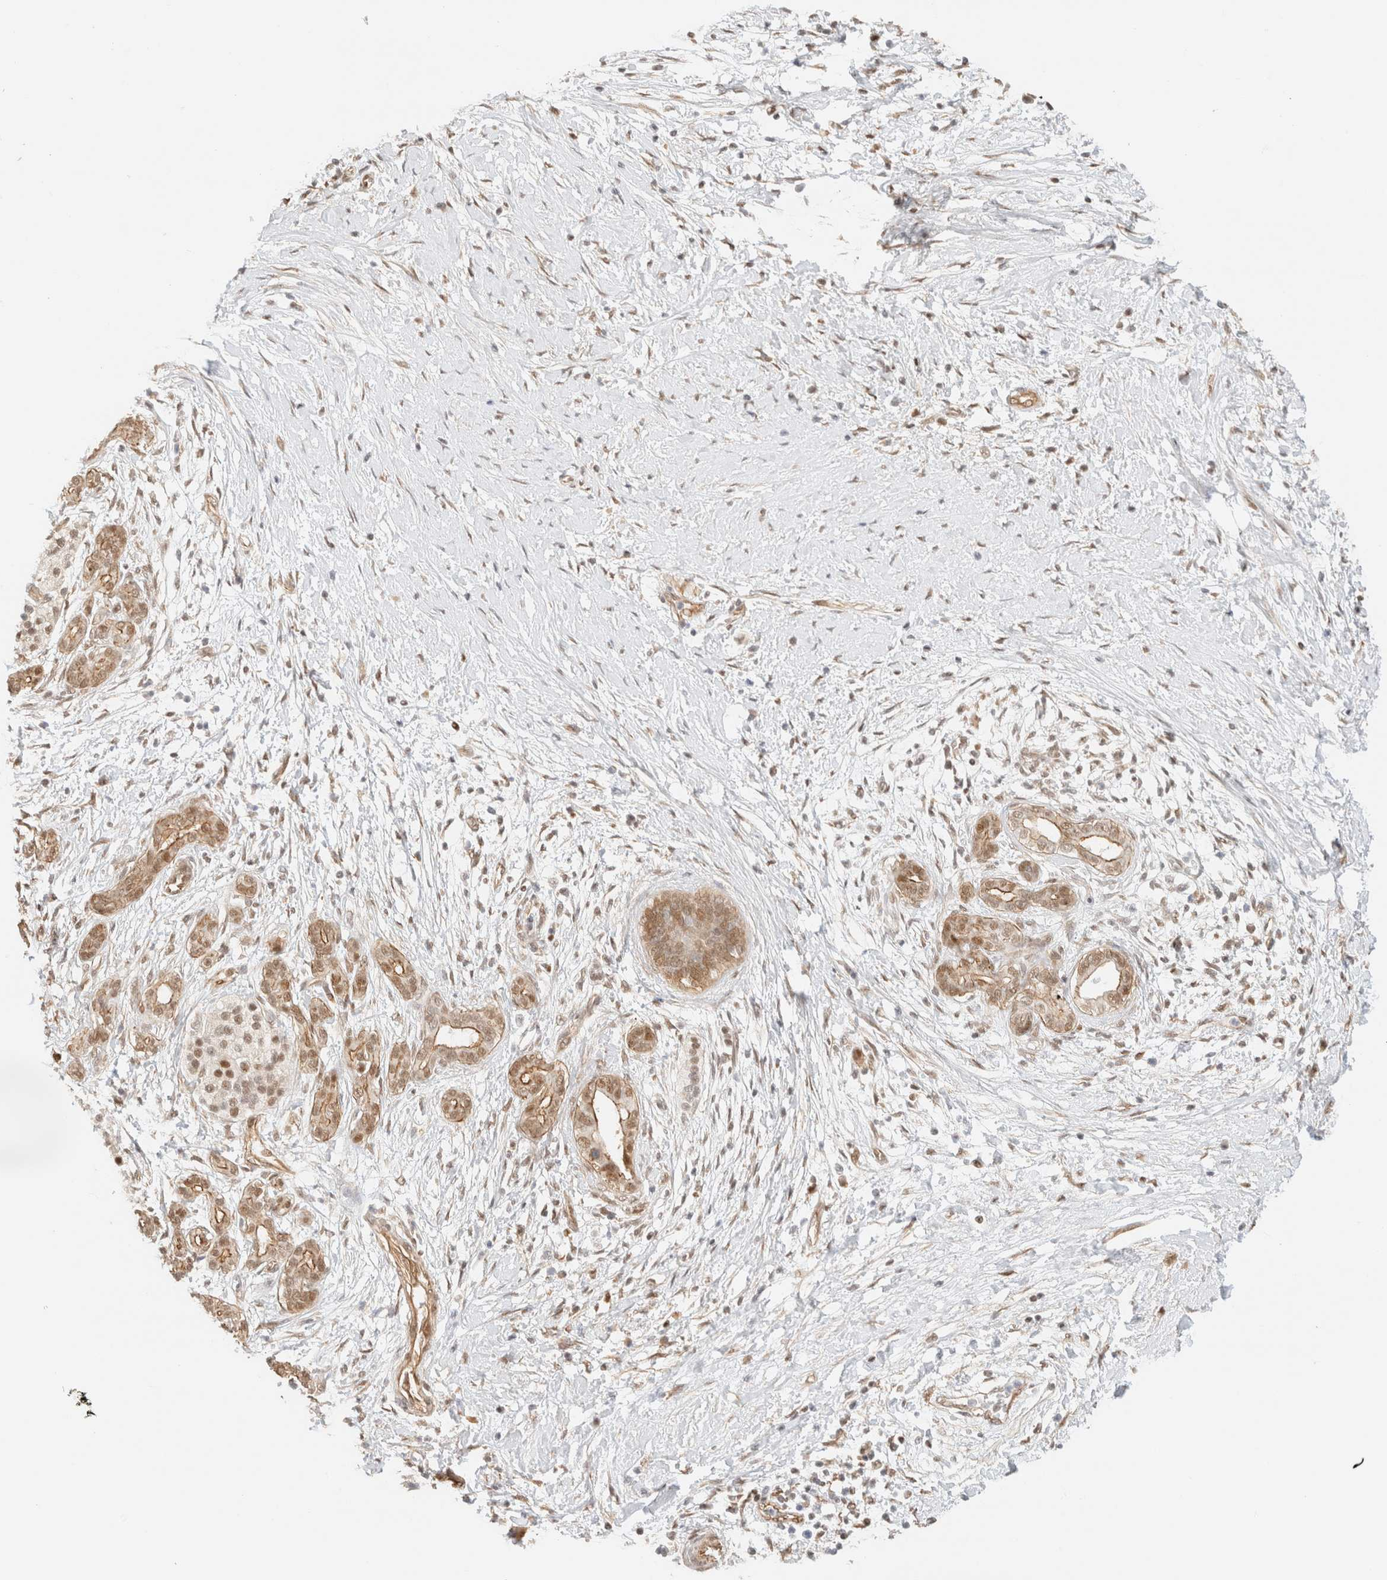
{"staining": {"intensity": "moderate", "quantity": ">75%", "location": "cytoplasmic/membranous,nuclear"}, "tissue": "pancreatic cancer", "cell_type": "Tumor cells", "image_type": "cancer", "snomed": [{"axis": "morphology", "description": "Adenocarcinoma, NOS"}, {"axis": "topography", "description": "Pancreas"}], "caption": "IHC (DAB) staining of pancreatic cancer (adenocarcinoma) shows moderate cytoplasmic/membranous and nuclear protein expression in approximately >75% of tumor cells. Nuclei are stained in blue.", "gene": "ARID5A", "patient": {"sex": "male", "age": 58}}